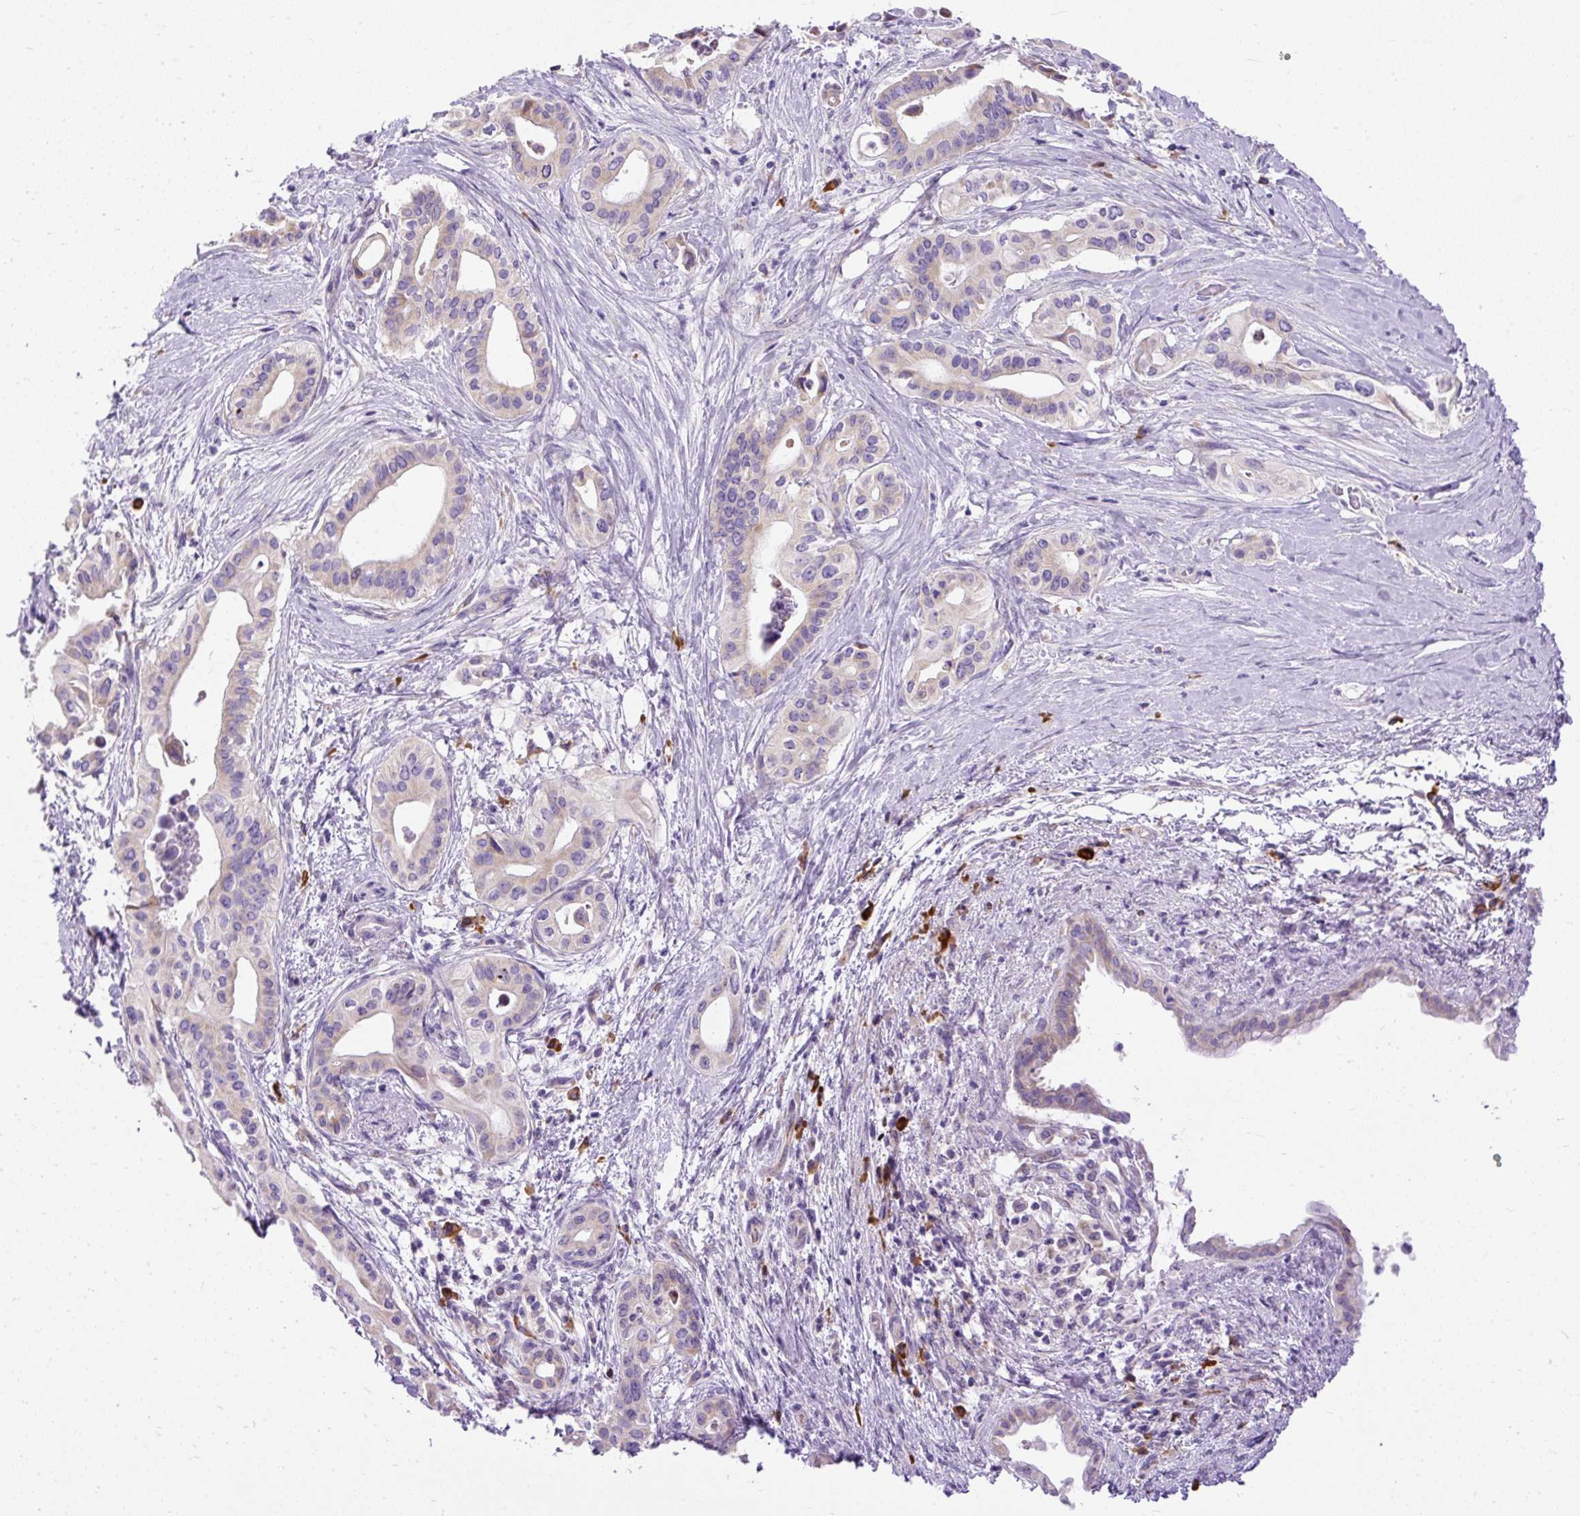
{"staining": {"intensity": "weak", "quantity": "<25%", "location": "cytoplasmic/membranous"}, "tissue": "pancreatic cancer", "cell_type": "Tumor cells", "image_type": "cancer", "snomed": [{"axis": "morphology", "description": "Adenocarcinoma, NOS"}, {"axis": "topography", "description": "Pancreas"}], "caption": "Immunohistochemistry micrograph of neoplastic tissue: human adenocarcinoma (pancreatic) stained with DAB demonstrates no significant protein positivity in tumor cells.", "gene": "SYBU", "patient": {"sex": "female", "age": 77}}